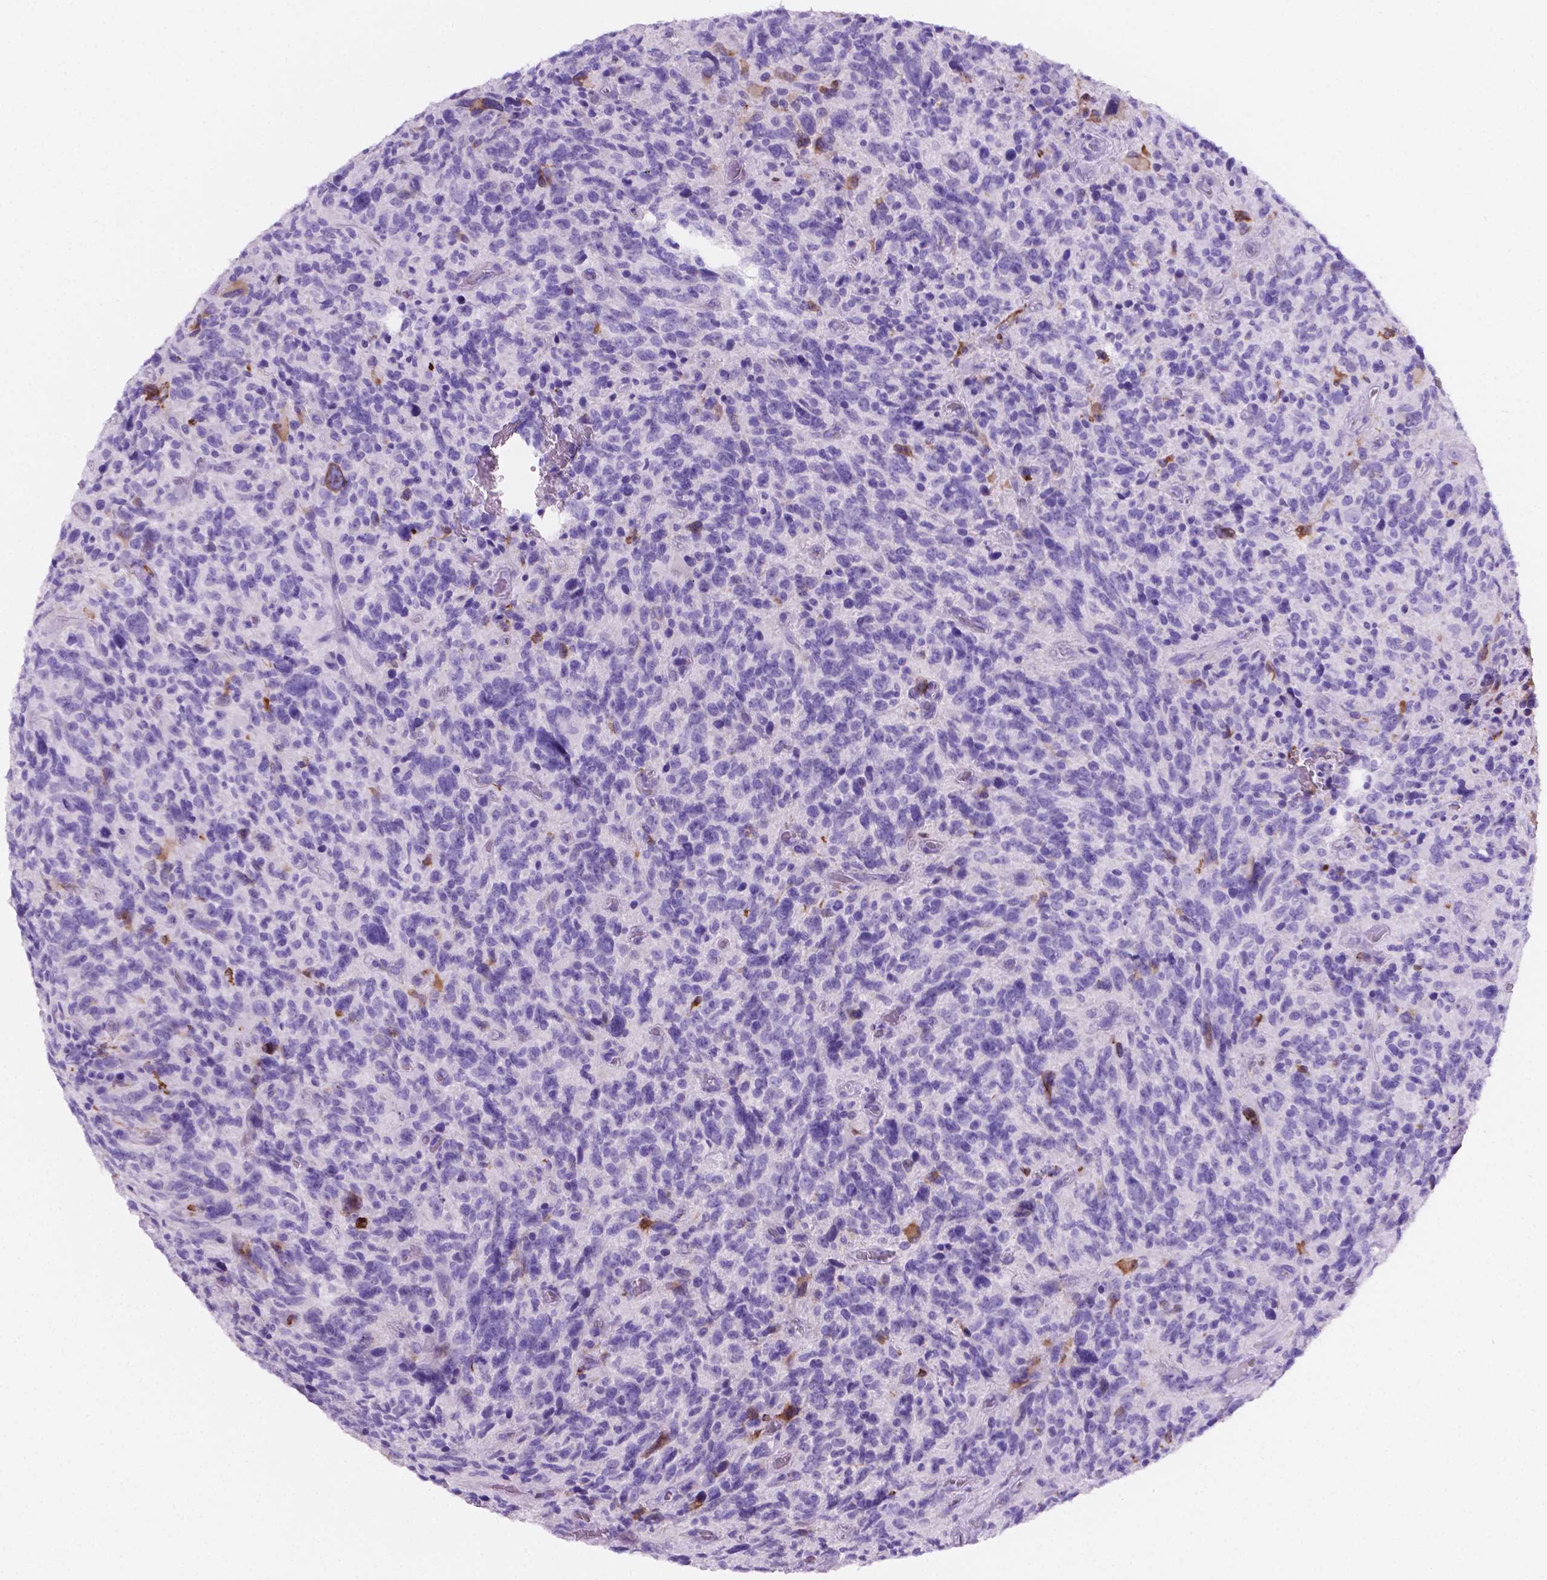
{"staining": {"intensity": "negative", "quantity": "none", "location": "none"}, "tissue": "glioma", "cell_type": "Tumor cells", "image_type": "cancer", "snomed": [{"axis": "morphology", "description": "Glioma, malignant, High grade"}, {"axis": "topography", "description": "Brain"}], "caption": "An IHC micrograph of glioma is shown. There is no staining in tumor cells of glioma.", "gene": "MACF1", "patient": {"sex": "male", "age": 46}}